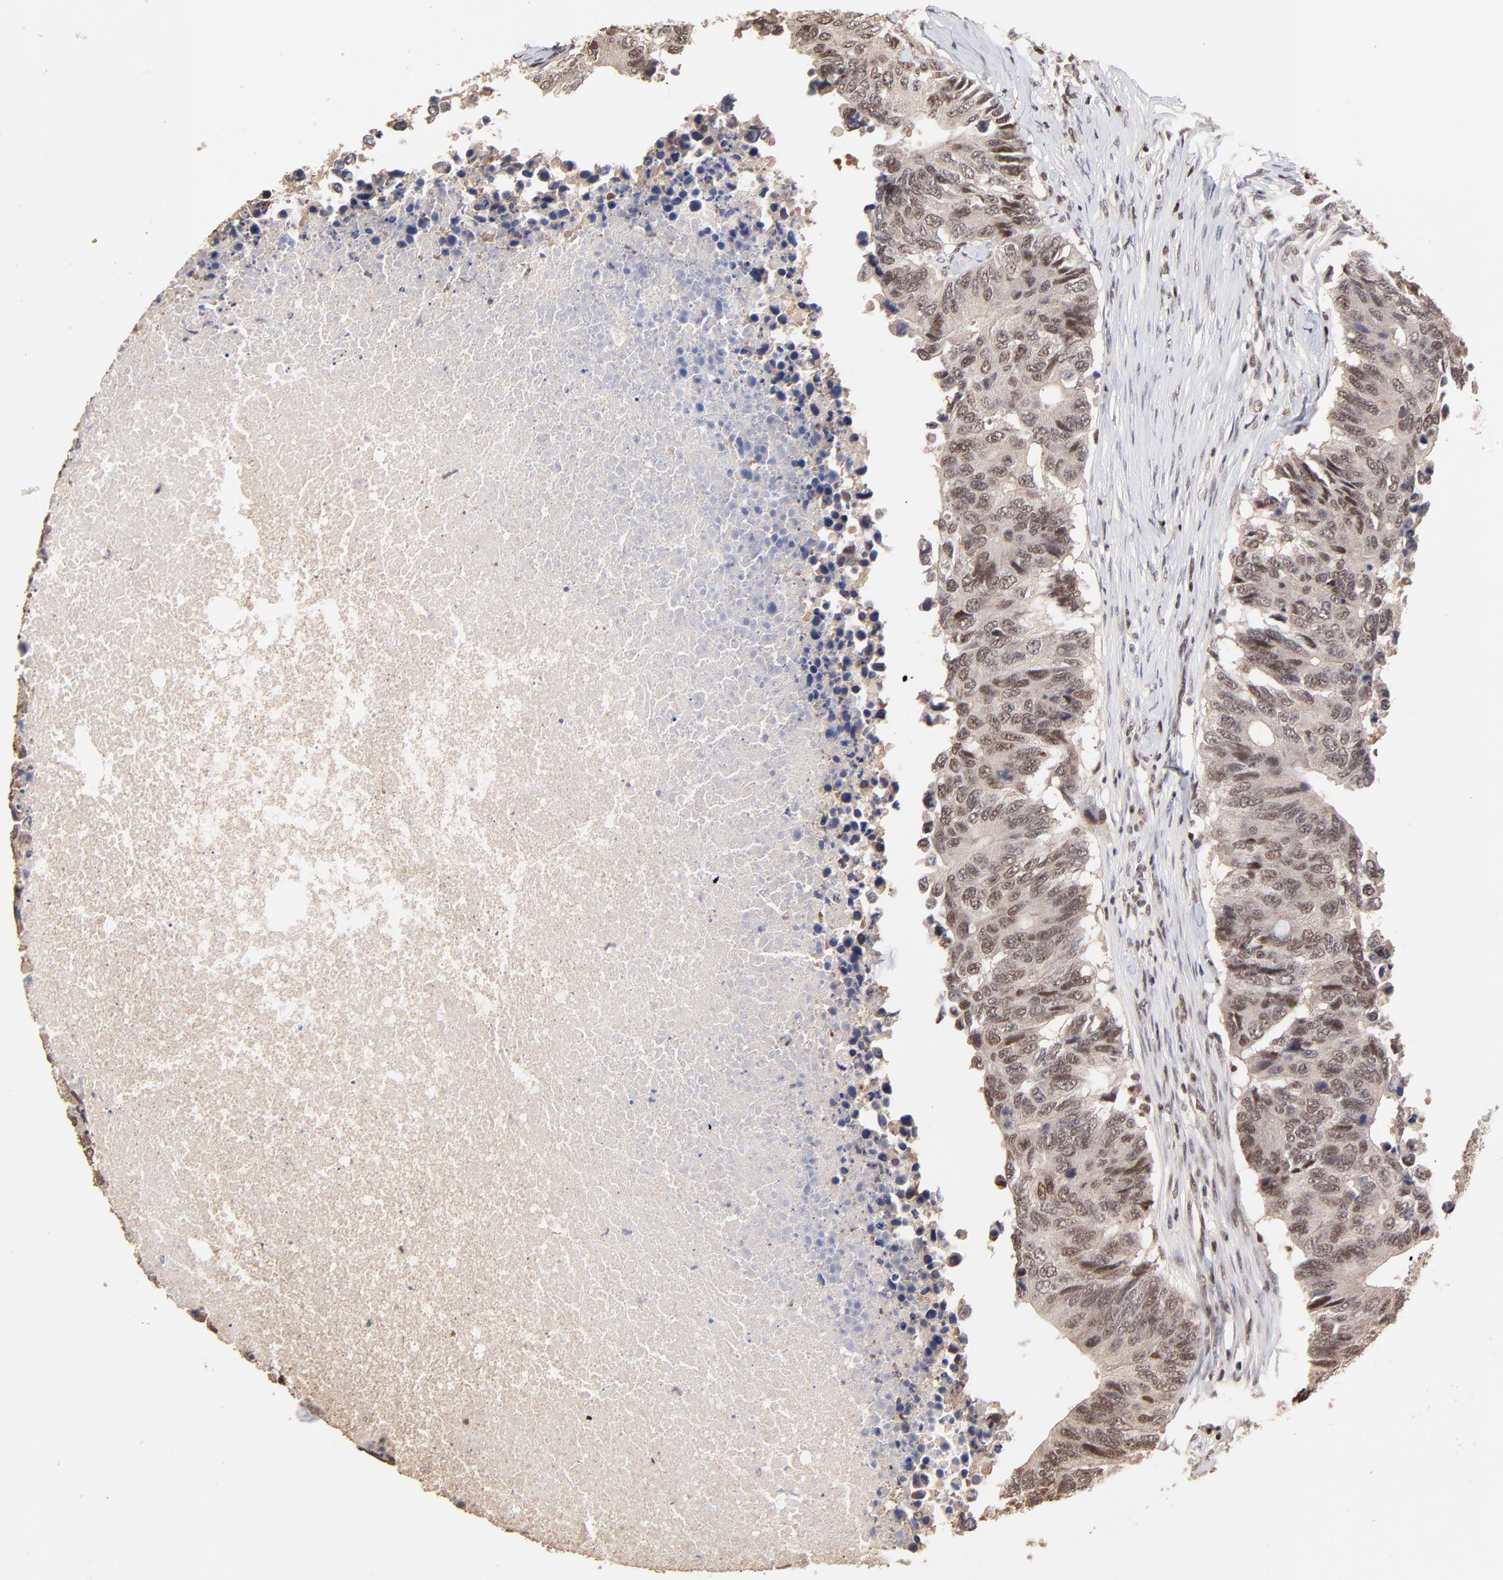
{"staining": {"intensity": "moderate", "quantity": ">75%", "location": "cytoplasmic/membranous,nuclear"}, "tissue": "colorectal cancer", "cell_type": "Tumor cells", "image_type": "cancer", "snomed": [{"axis": "morphology", "description": "Adenocarcinoma, NOS"}, {"axis": "topography", "description": "Colon"}], "caption": "Protein analysis of colorectal adenocarcinoma tissue shows moderate cytoplasmic/membranous and nuclear staining in approximately >75% of tumor cells.", "gene": "DSN1", "patient": {"sex": "male", "age": 71}}